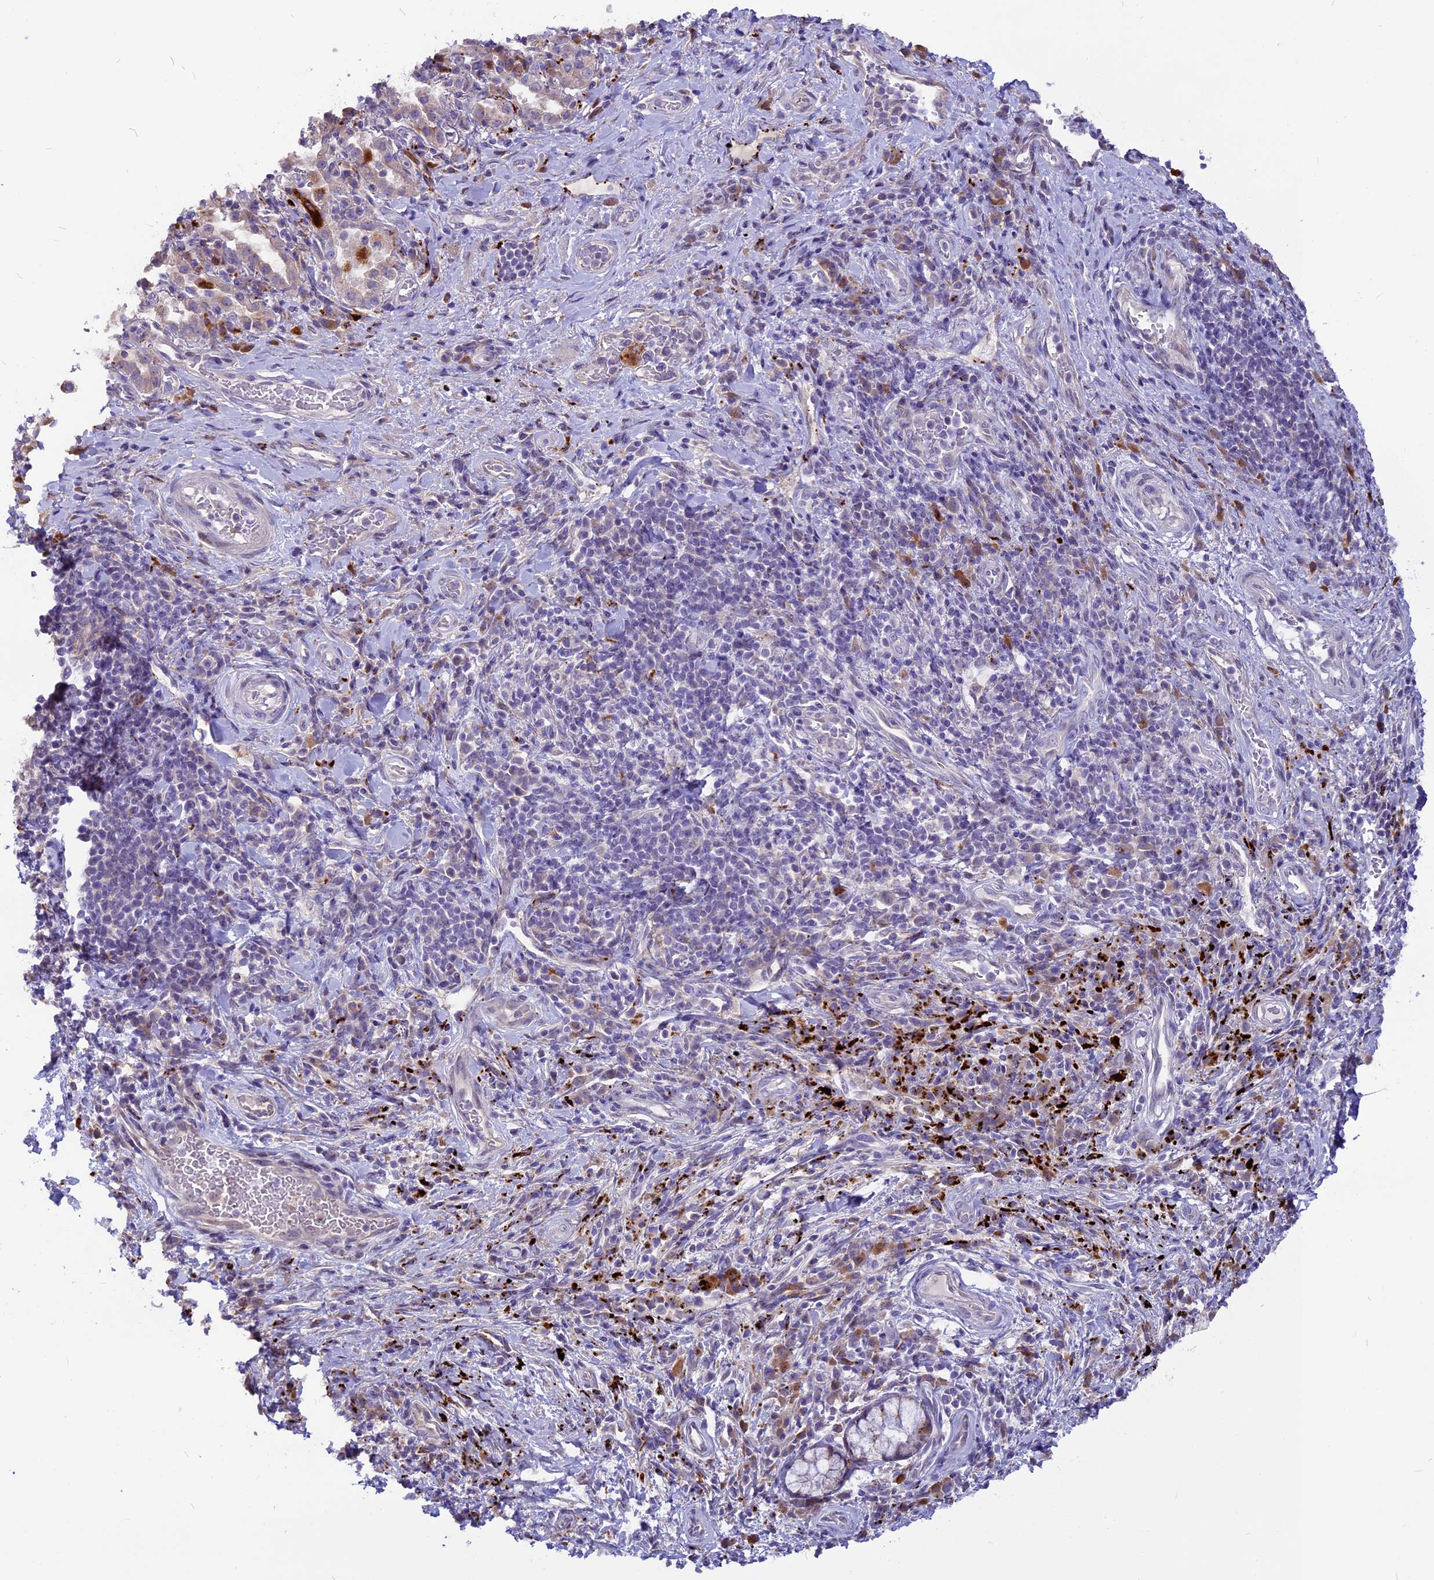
{"staining": {"intensity": "moderate", "quantity": "25%-75%", "location": "cytoplasmic/membranous"}, "tissue": "adipose tissue", "cell_type": "Adipocytes", "image_type": "normal", "snomed": [{"axis": "morphology", "description": "Normal tissue, NOS"}, {"axis": "morphology", "description": "Squamous cell carcinoma, NOS"}, {"axis": "topography", "description": "Bronchus"}, {"axis": "topography", "description": "Lung"}], "caption": "Immunohistochemistry (IHC) micrograph of unremarkable adipose tissue stained for a protein (brown), which shows medium levels of moderate cytoplasmic/membranous expression in about 25%-75% of adipocytes.", "gene": "THRSP", "patient": {"sex": "male", "age": 64}}